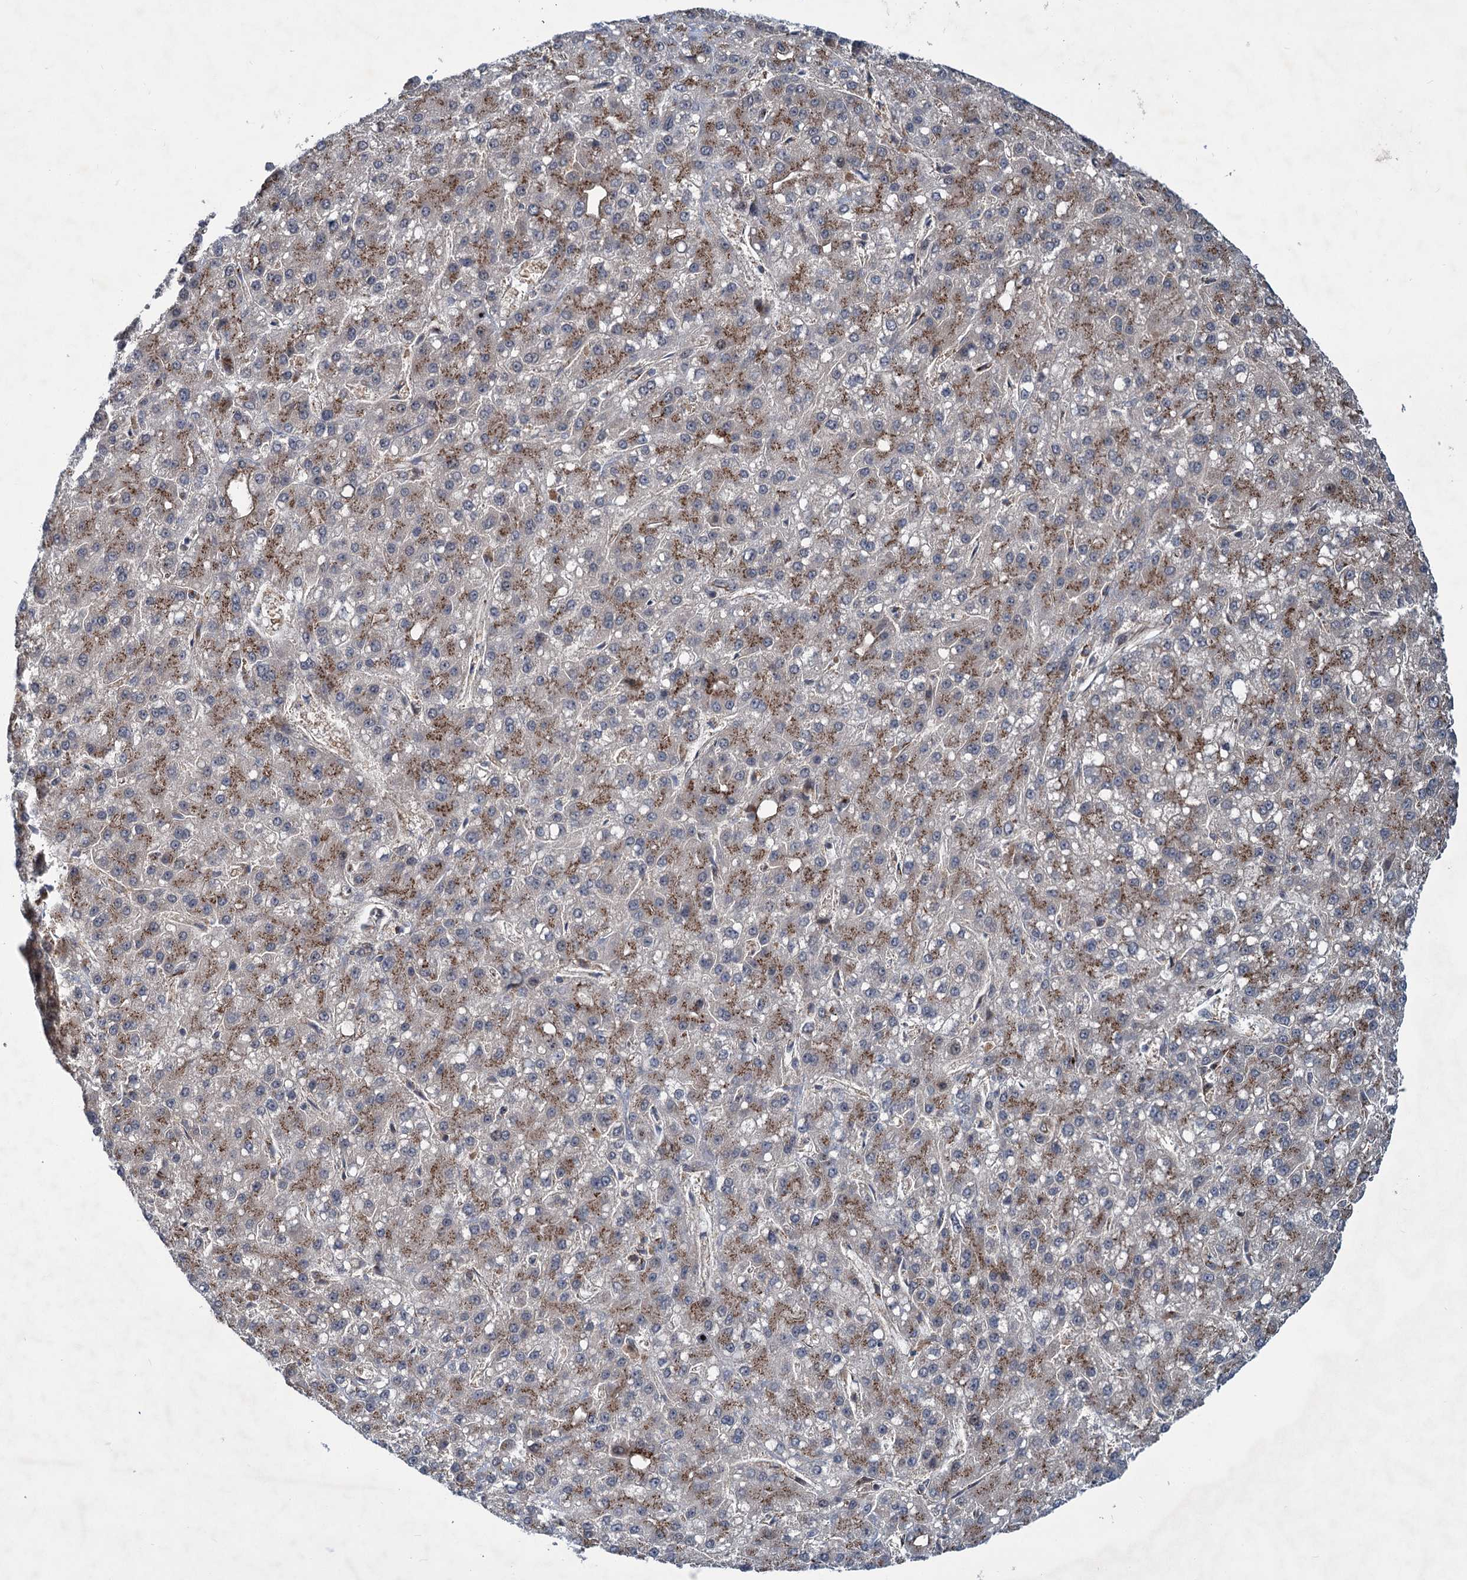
{"staining": {"intensity": "moderate", "quantity": "25%-75%", "location": "cytoplasmic/membranous"}, "tissue": "liver cancer", "cell_type": "Tumor cells", "image_type": "cancer", "snomed": [{"axis": "morphology", "description": "Carcinoma, Hepatocellular, NOS"}, {"axis": "topography", "description": "Liver"}], "caption": "The photomicrograph exhibits staining of hepatocellular carcinoma (liver), revealing moderate cytoplasmic/membranous protein positivity (brown color) within tumor cells.", "gene": "ELP4", "patient": {"sex": "male", "age": 67}}